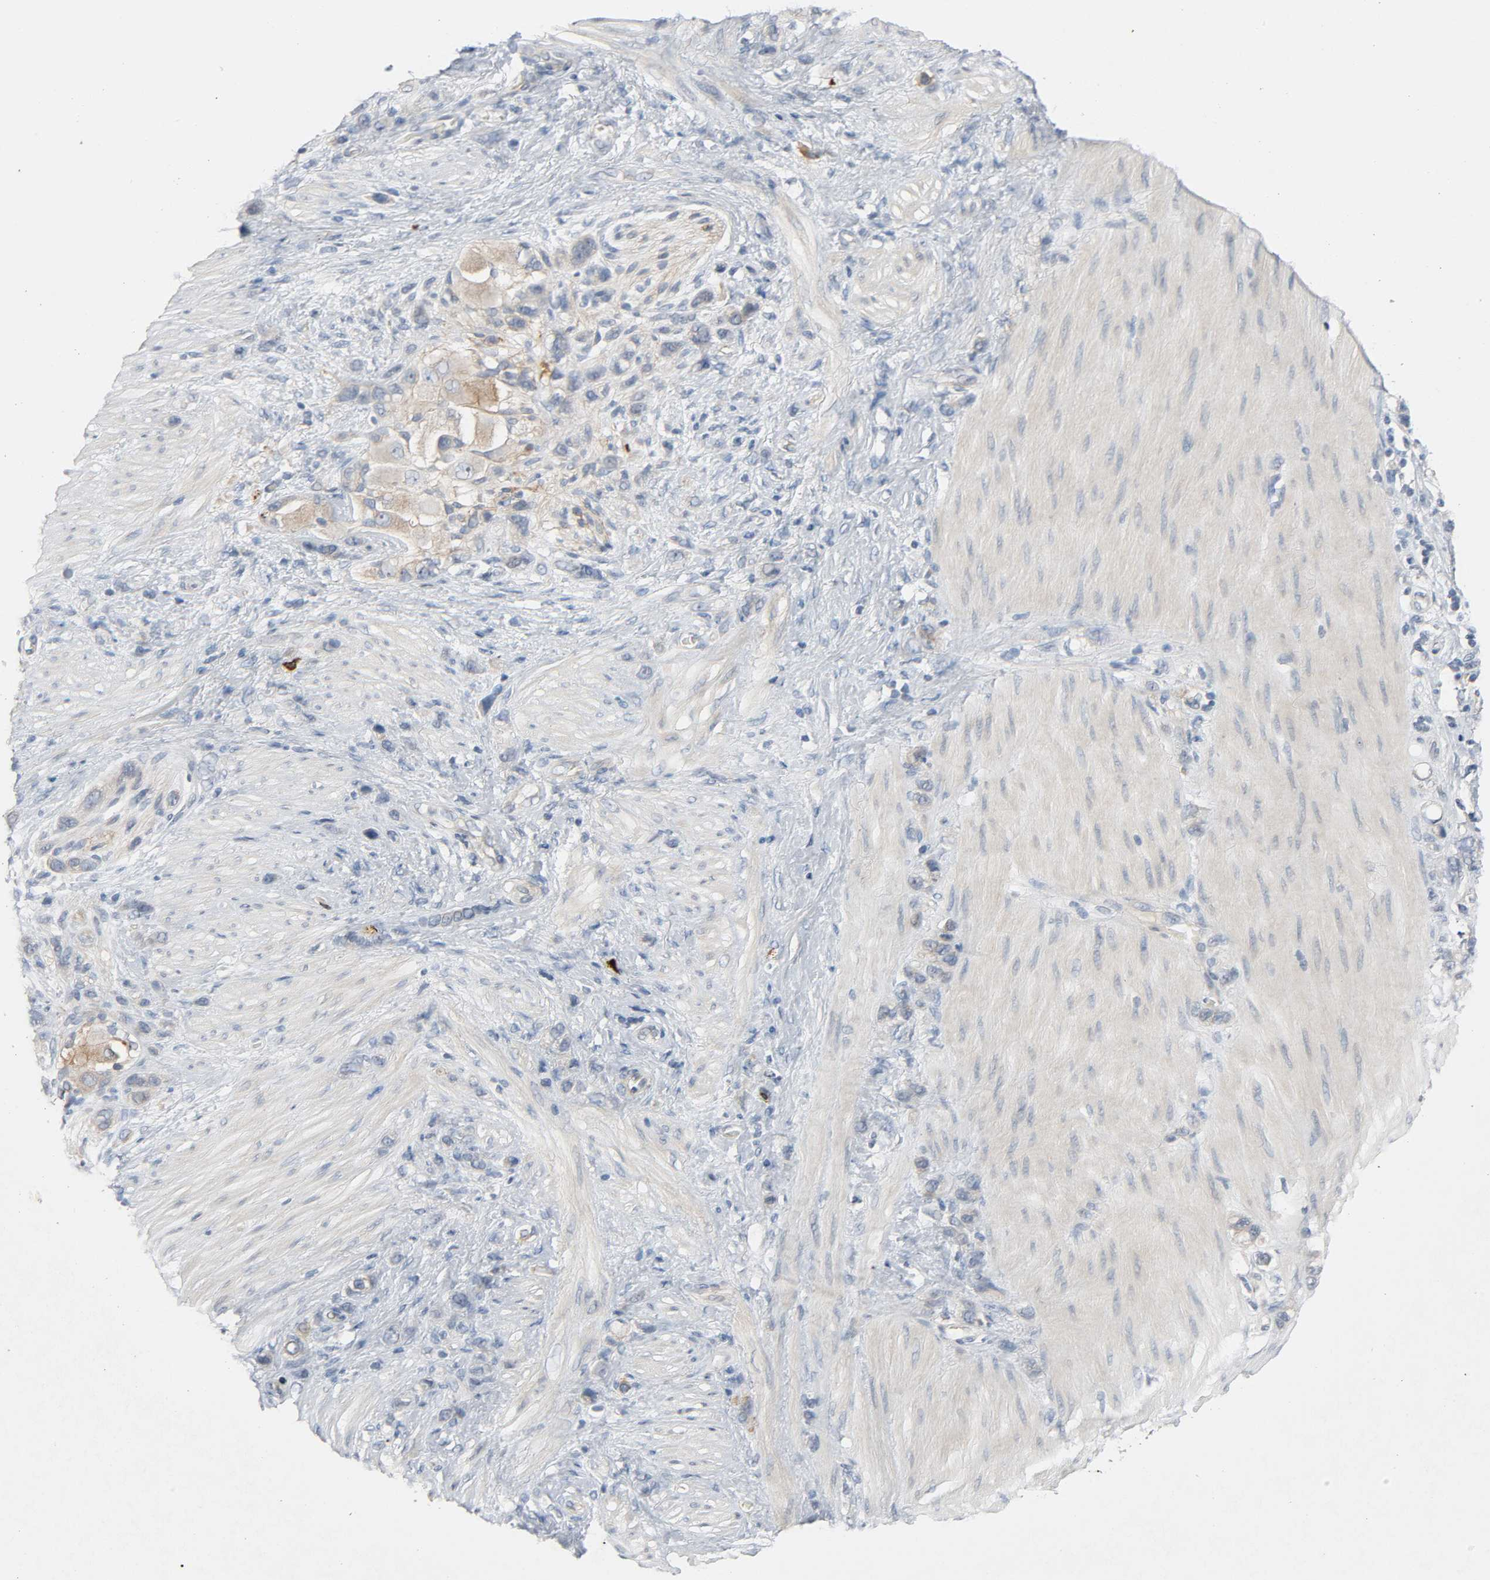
{"staining": {"intensity": "weak", "quantity": ">75%", "location": "cytoplasmic/membranous"}, "tissue": "stomach cancer", "cell_type": "Tumor cells", "image_type": "cancer", "snomed": [{"axis": "morphology", "description": "Normal tissue, NOS"}, {"axis": "morphology", "description": "Adenocarcinoma, NOS"}, {"axis": "morphology", "description": "Adenocarcinoma, High grade"}, {"axis": "topography", "description": "Stomach, upper"}, {"axis": "topography", "description": "Stomach"}], "caption": "Adenocarcinoma (high-grade) (stomach) was stained to show a protein in brown. There is low levels of weak cytoplasmic/membranous expression in approximately >75% of tumor cells.", "gene": "LIMCH1", "patient": {"sex": "female", "age": 65}}